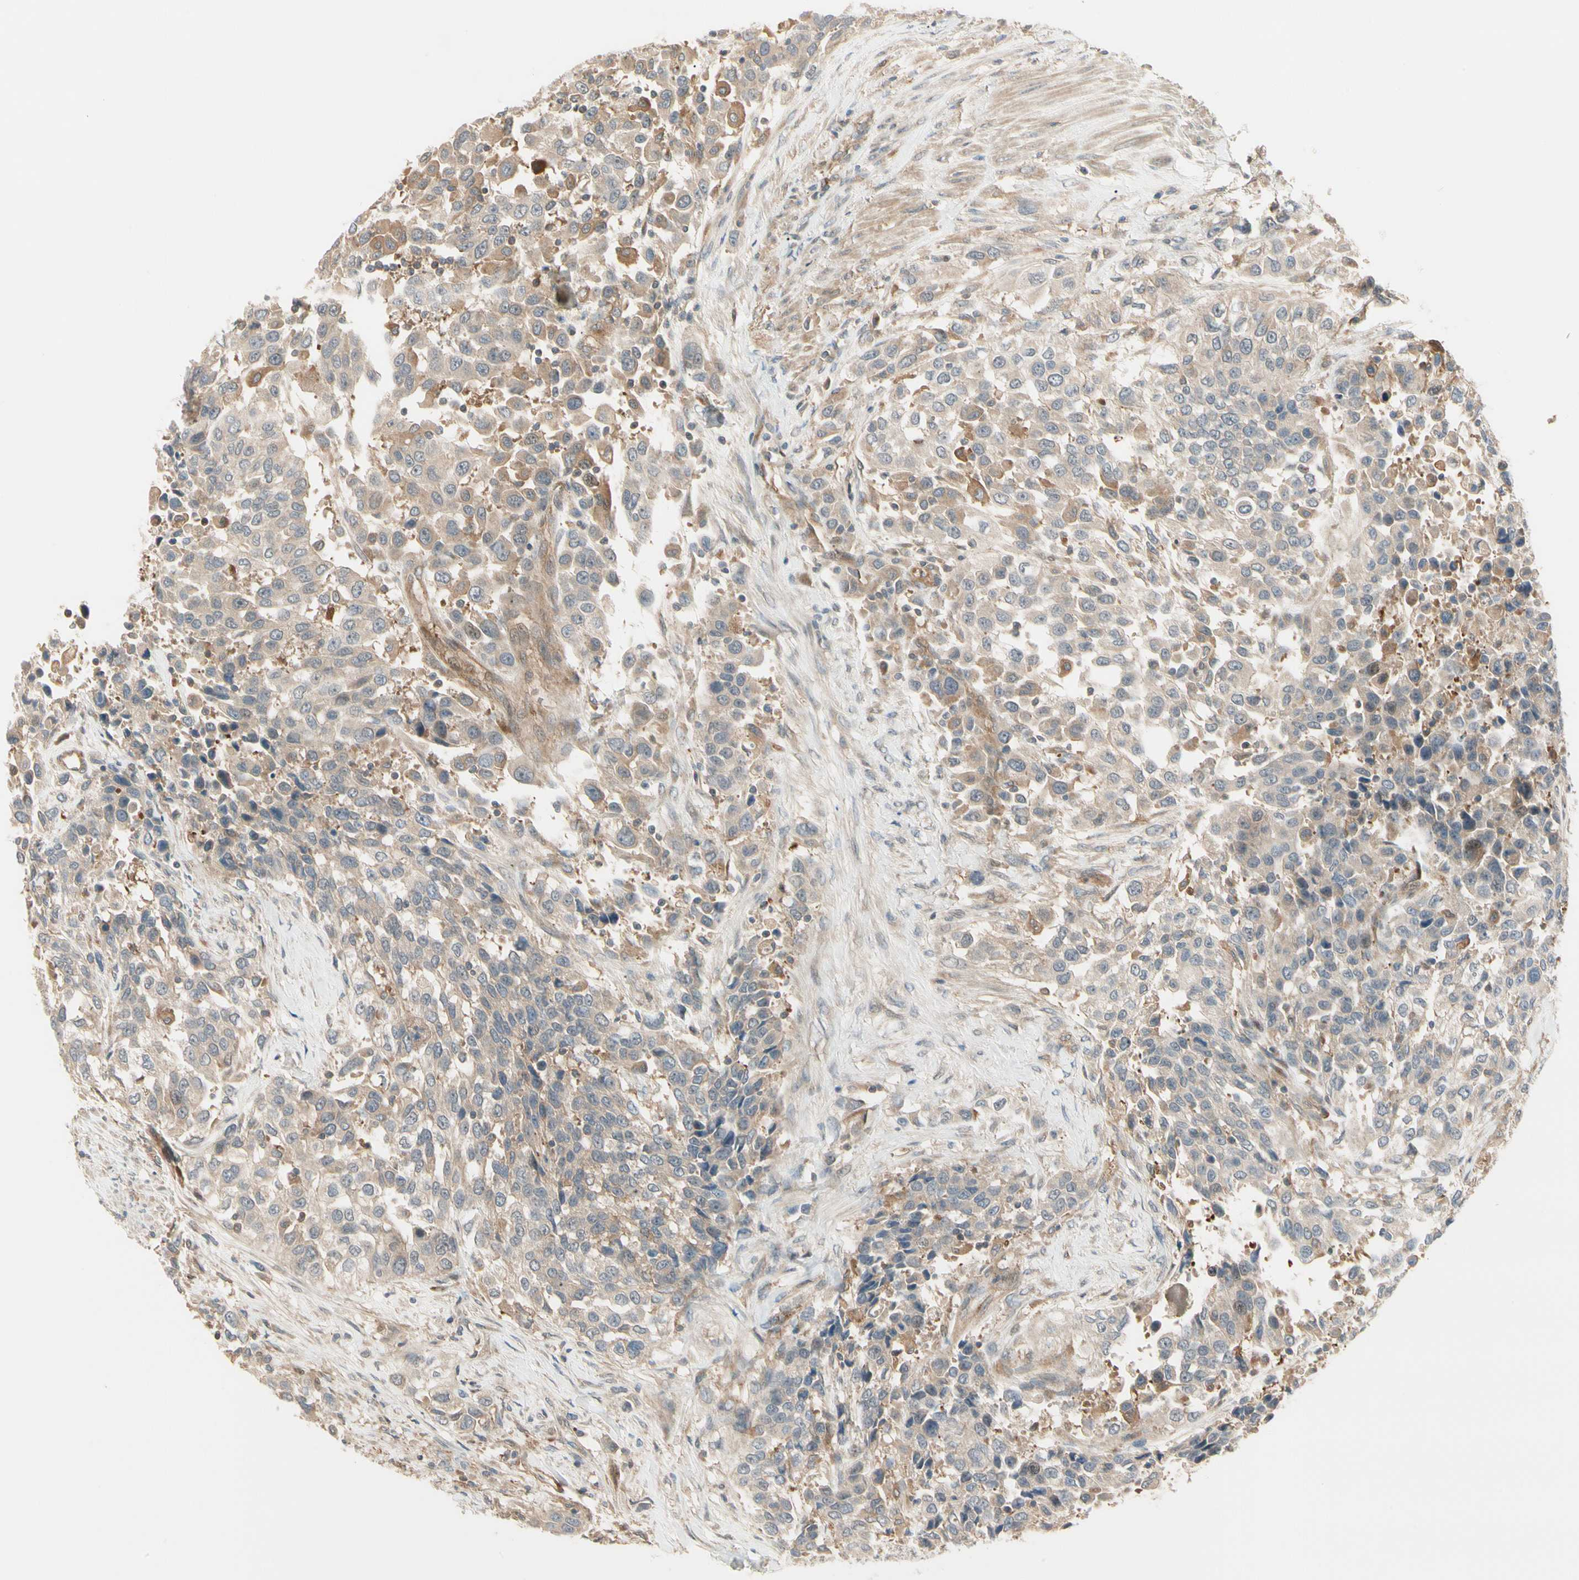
{"staining": {"intensity": "moderate", "quantity": ">75%", "location": "cytoplasmic/membranous"}, "tissue": "urothelial cancer", "cell_type": "Tumor cells", "image_type": "cancer", "snomed": [{"axis": "morphology", "description": "Urothelial carcinoma, High grade"}, {"axis": "topography", "description": "Urinary bladder"}], "caption": "This is an image of immunohistochemistry (IHC) staining of high-grade urothelial carcinoma, which shows moderate expression in the cytoplasmic/membranous of tumor cells.", "gene": "F2R", "patient": {"sex": "female", "age": 80}}